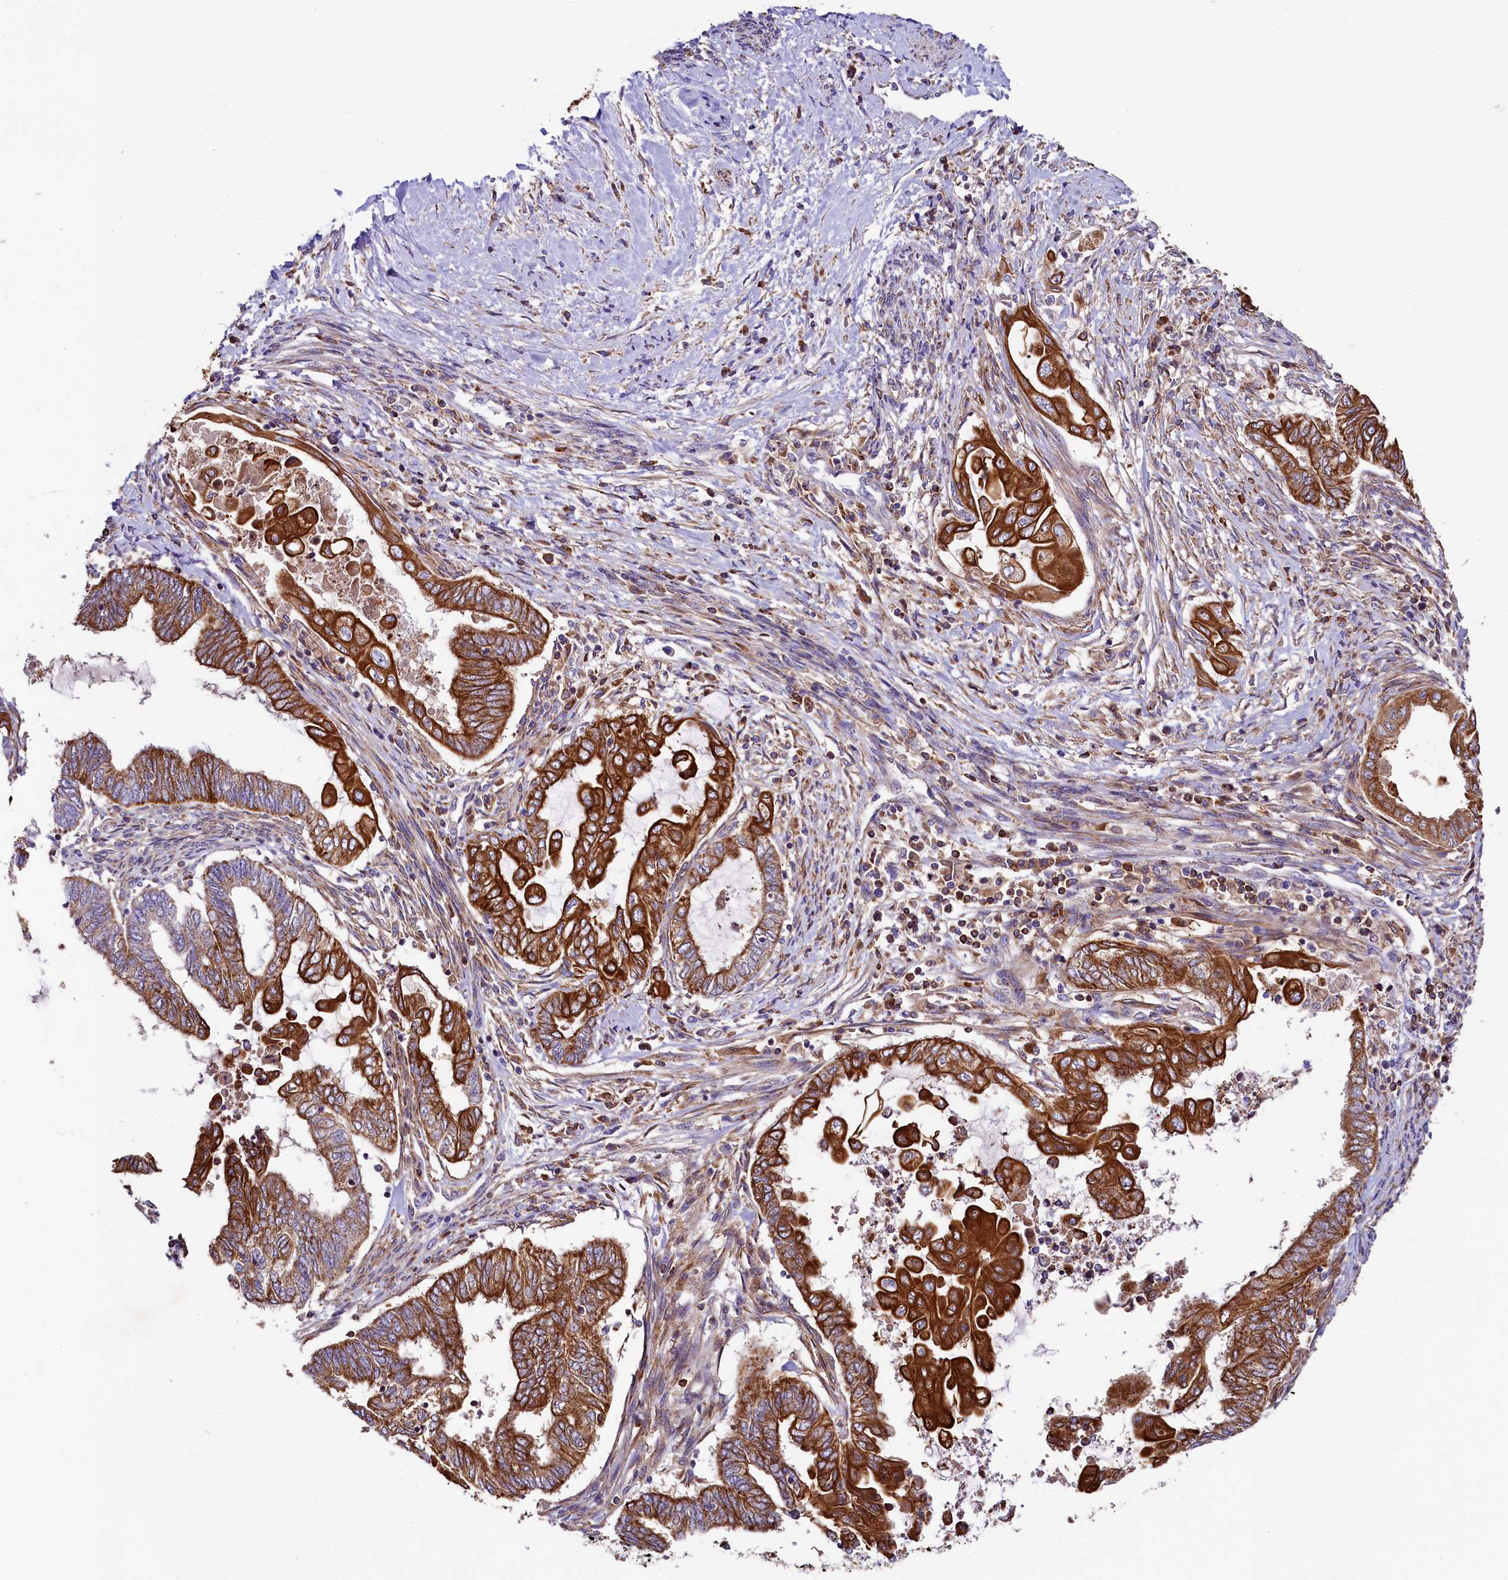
{"staining": {"intensity": "strong", "quantity": ">75%", "location": "cytoplasmic/membranous"}, "tissue": "endometrial cancer", "cell_type": "Tumor cells", "image_type": "cancer", "snomed": [{"axis": "morphology", "description": "Adenocarcinoma, NOS"}, {"axis": "topography", "description": "Uterus"}, {"axis": "topography", "description": "Endometrium"}], "caption": "IHC histopathology image of human endometrial cancer stained for a protein (brown), which displays high levels of strong cytoplasmic/membranous expression in approximately >75% of tumor cells.", "gene": "CLYBL", "patient": {"sex": "female", "age": 70}}